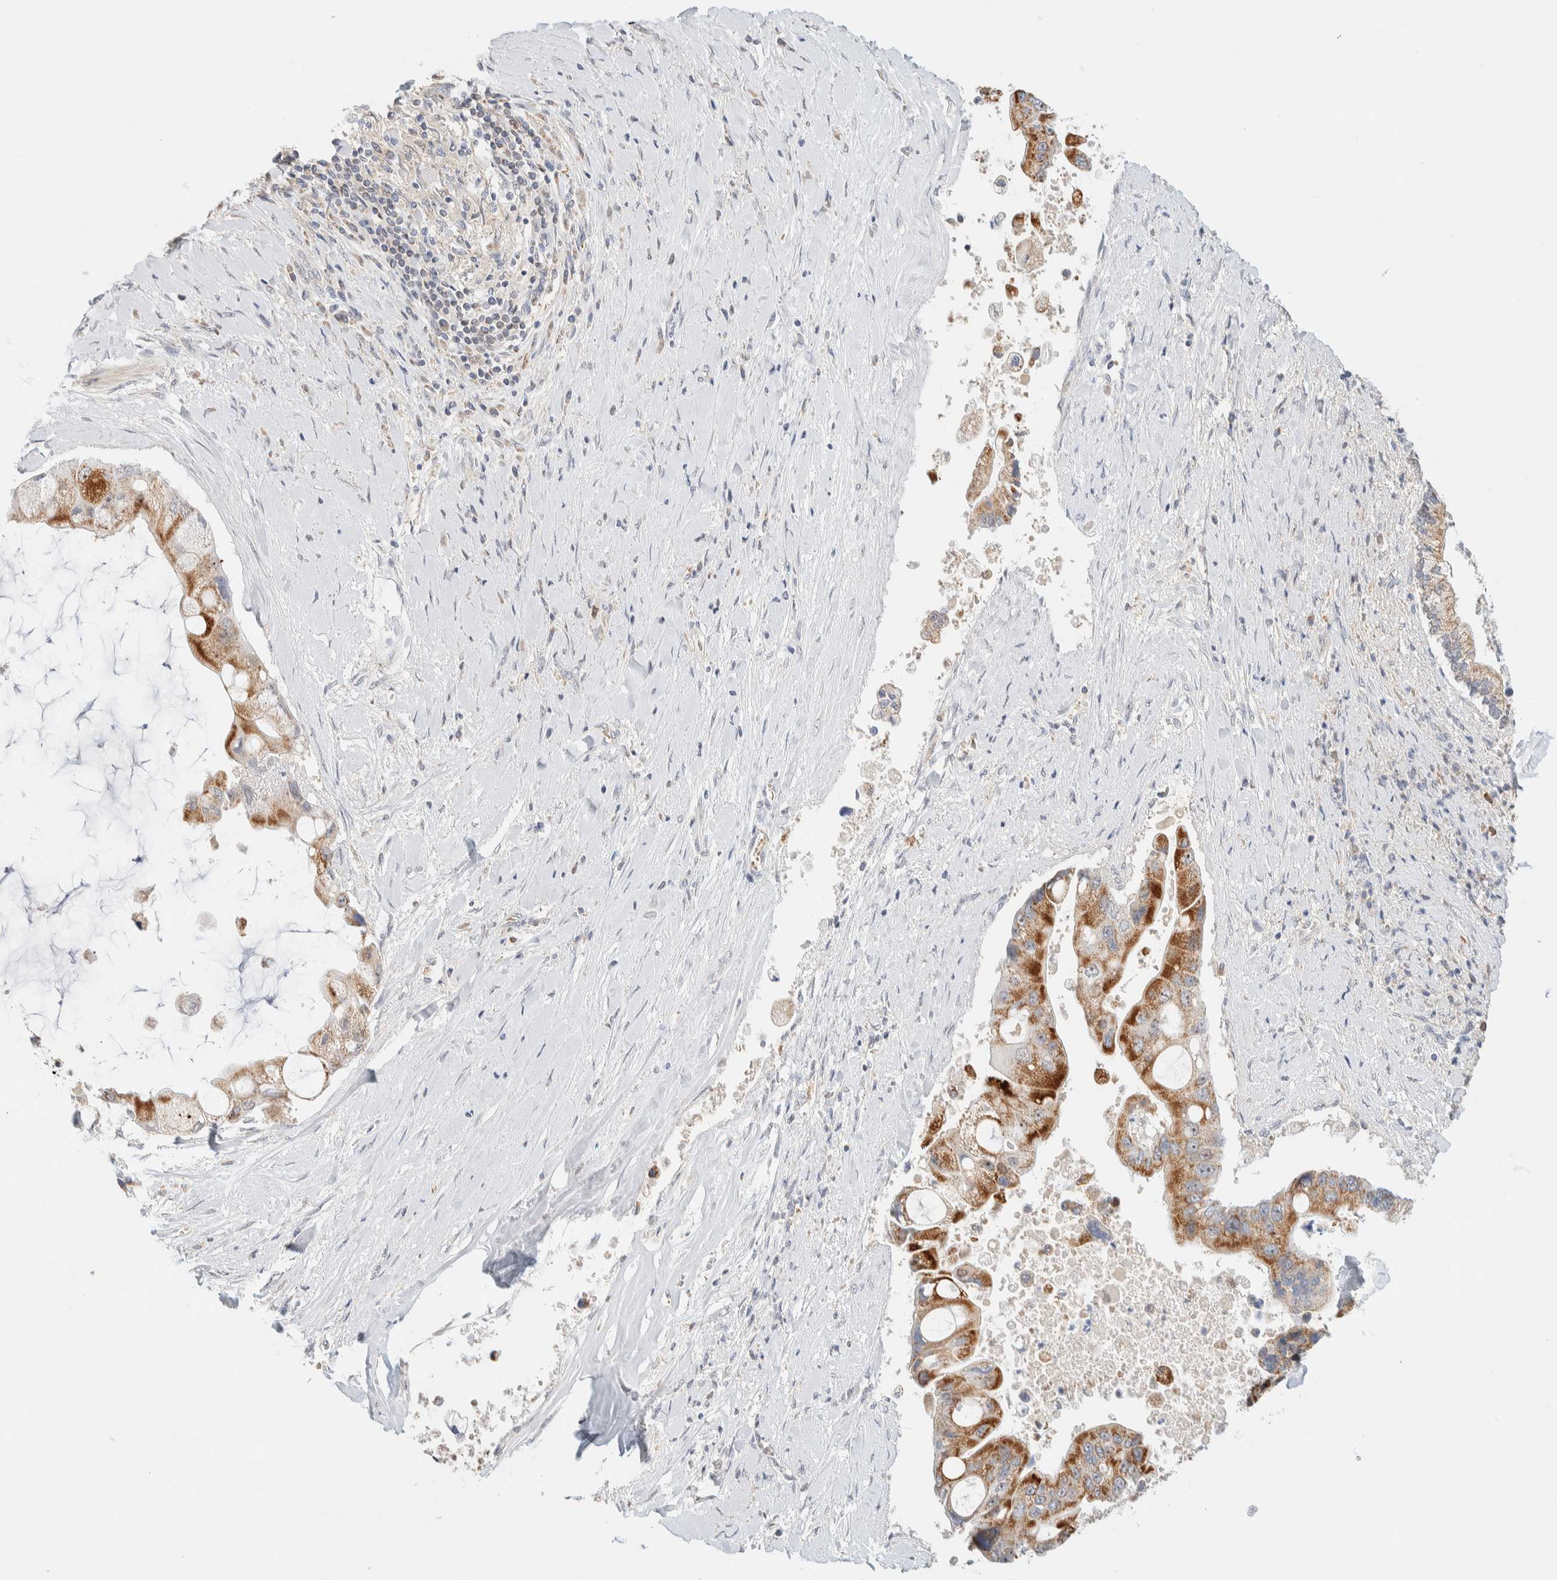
{"staining": {"intensity": "moderate", "quantity": ">75%", "location": "cytoplasmic/membranous"}, "tissue": "liver cancer", "cell_type": "Tumor cells", "image_type": "cancer", "snomed": [{"axis": "morphology", "description": "Cholangiocarcinoma"}, {"axis": "topography", "description": "Liver"}], "caption": "Tumor cells display medium levels of moderate cytoplasmic/membranous expression in approximately >75% of cells in human liver cholangiocarcinoma. The protein of interest is shown in brown color, while the nuclei are stained blue.", "gene": "HDHD3", "patient": {"sex": "male", "age": 50}}